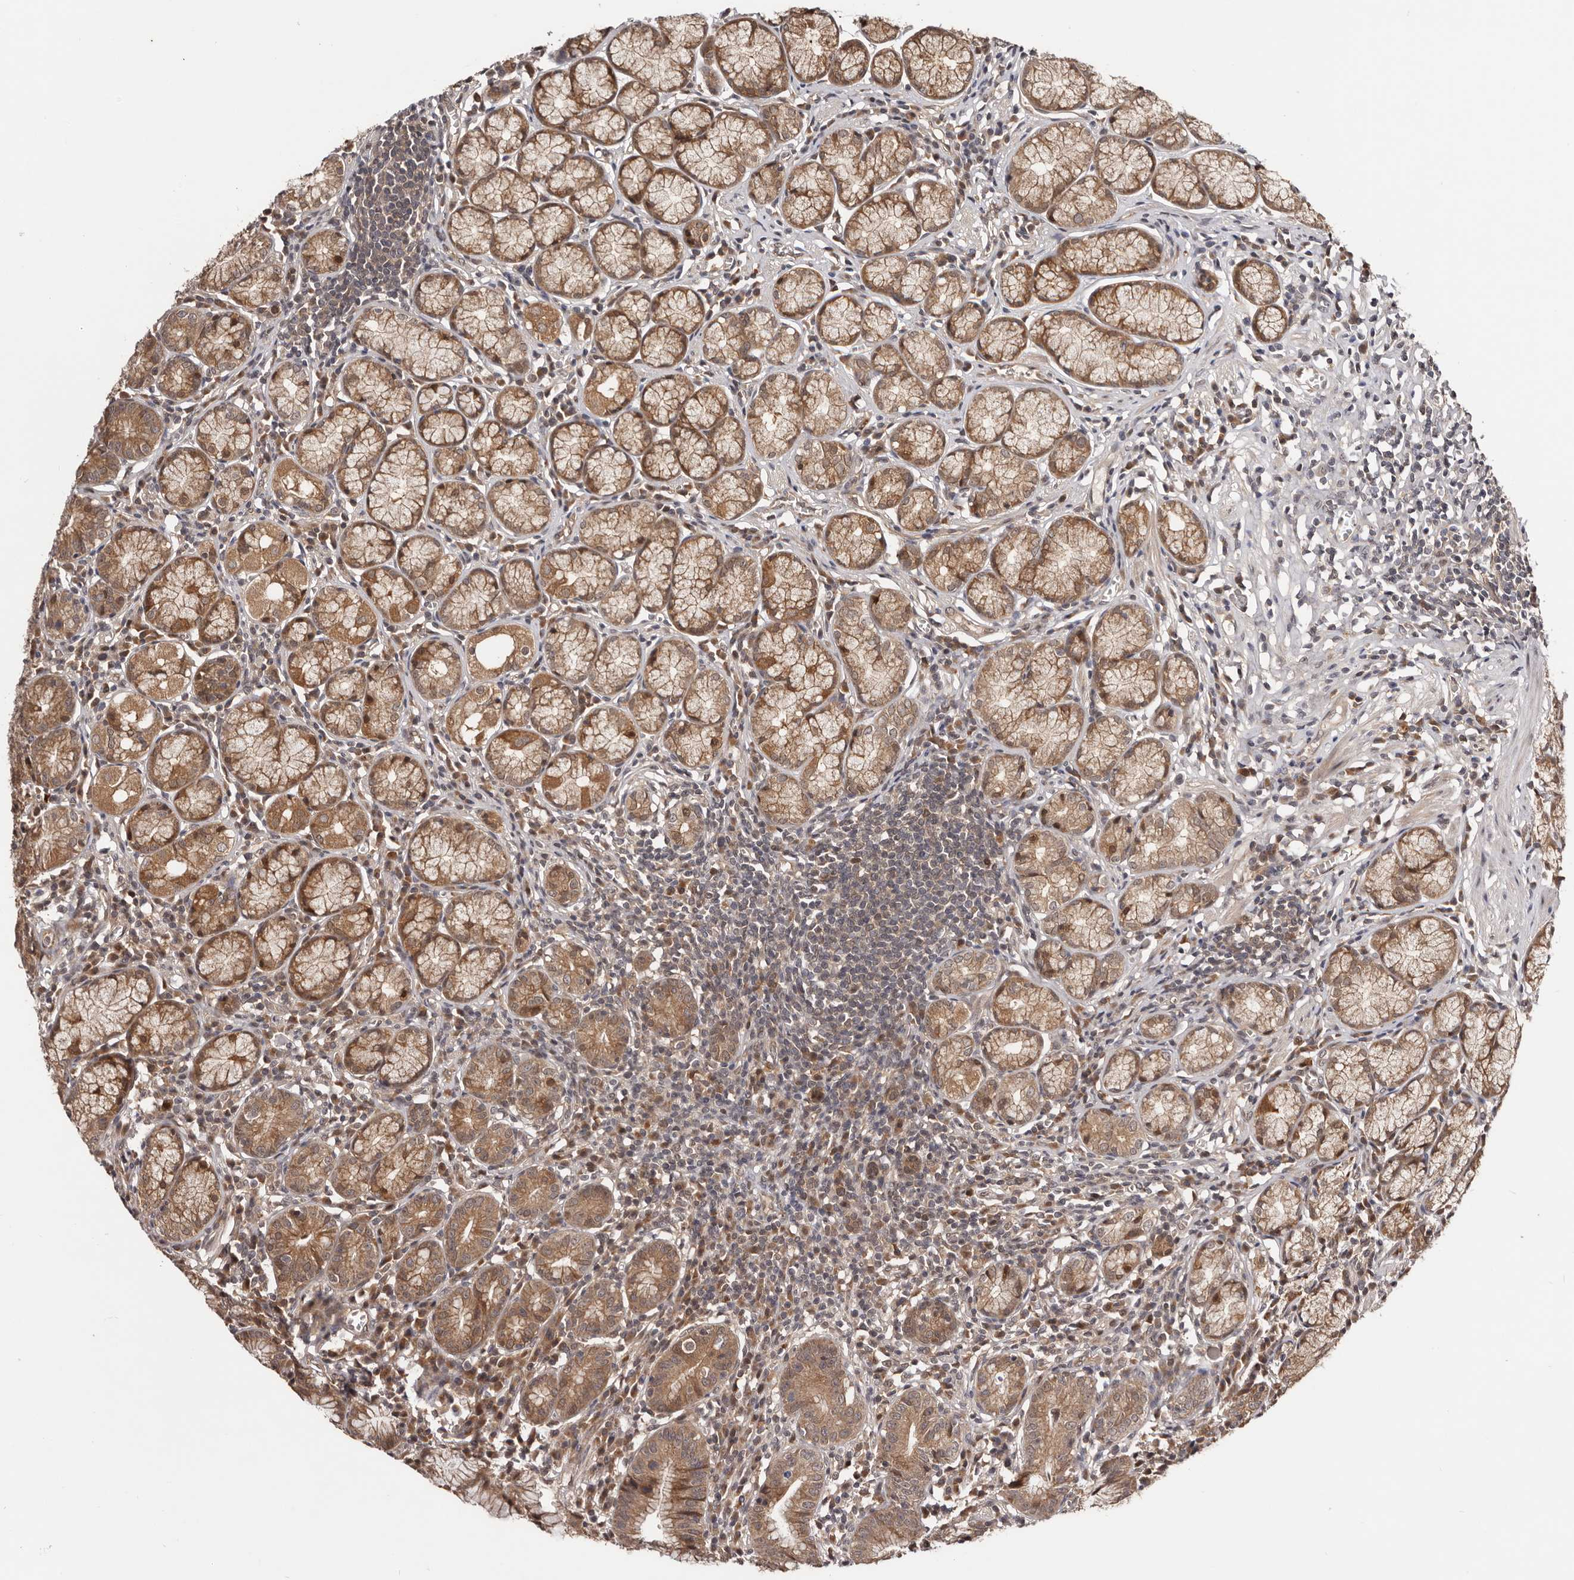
{"staining": {"intensity": "moderate", "quantity": ">75%", "location": "cytoplasmic/membranous"}, "tissue": "stomach", "cell_type": "Glandular cells", "image_type": "normal", "snomed": [{"axis": "morphology", "description": "Normal tissue, NOS"}, {"axis": "topography", "description": "Stomach"}], "caption": "This image demonstrates immunohistochemistry (IHC) staining of normal human stomach, with medium moderate cytoplasmic/membranous expression in approximately >75% of glandular cells.", "gene": "MDP1", "patient": {"sex": "male", "age": 55}}